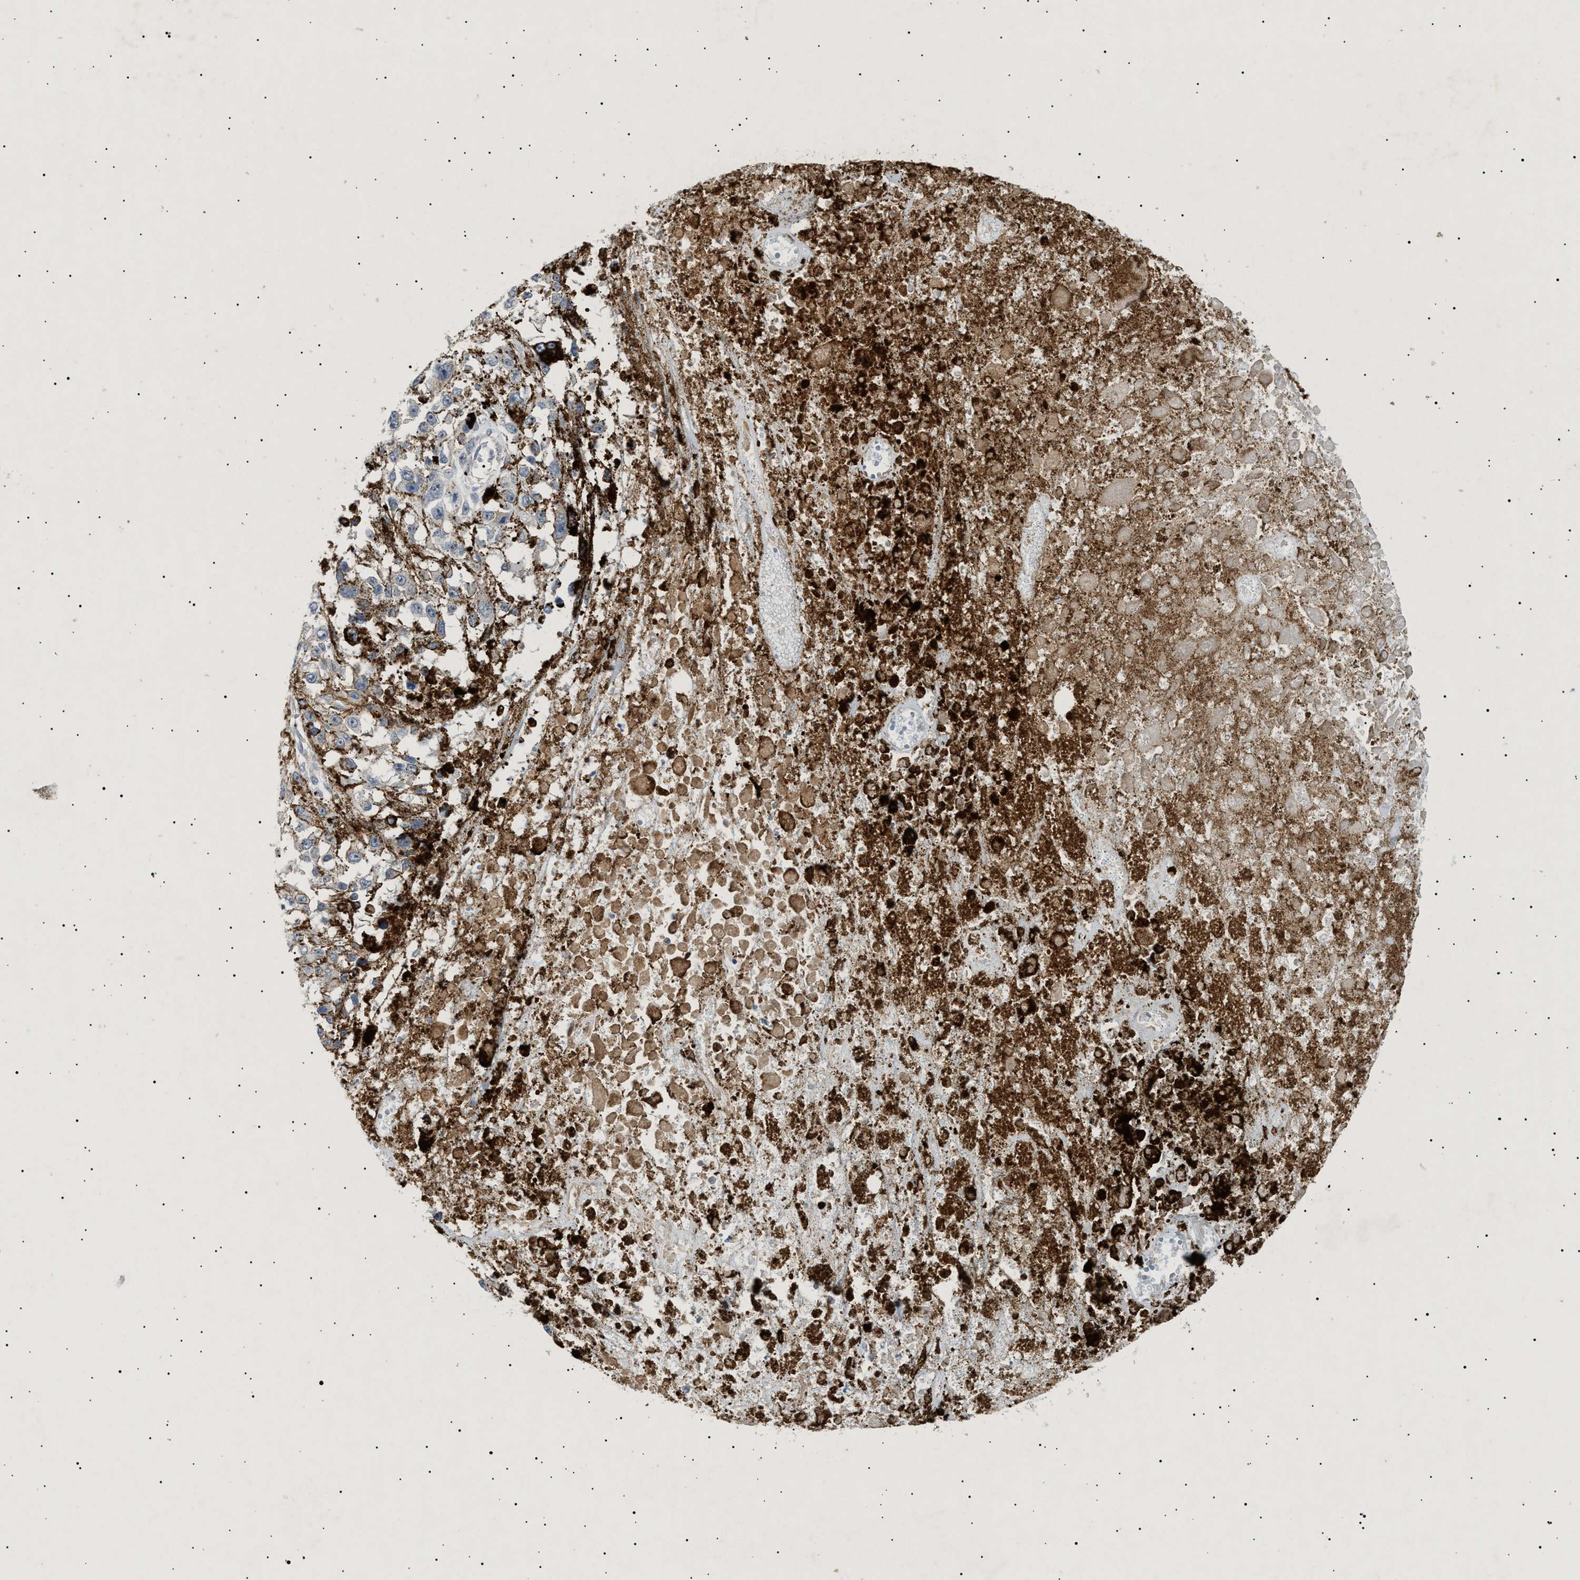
{"staining": {"intensity": "weak", "quantity": "<25%", "location": "cytoplasmic/membranous"}, "tissue": "melanoma", "cell_type": "Tumor cells", "image_type": "cancer", "snomed": [{"axis": "morphology", "description": "Malignant melanoma, Metastatic site"}, {"axis": "topography", "description": "Lymph node"}], "caption": "An IHC image of malignant melanoma (metastatic site) is shown. There is no staining in tumor cells of malignant melanoma (metastatic site).", "gene": "SIRT5", "patient": {"sex": "male", "age": 59}}